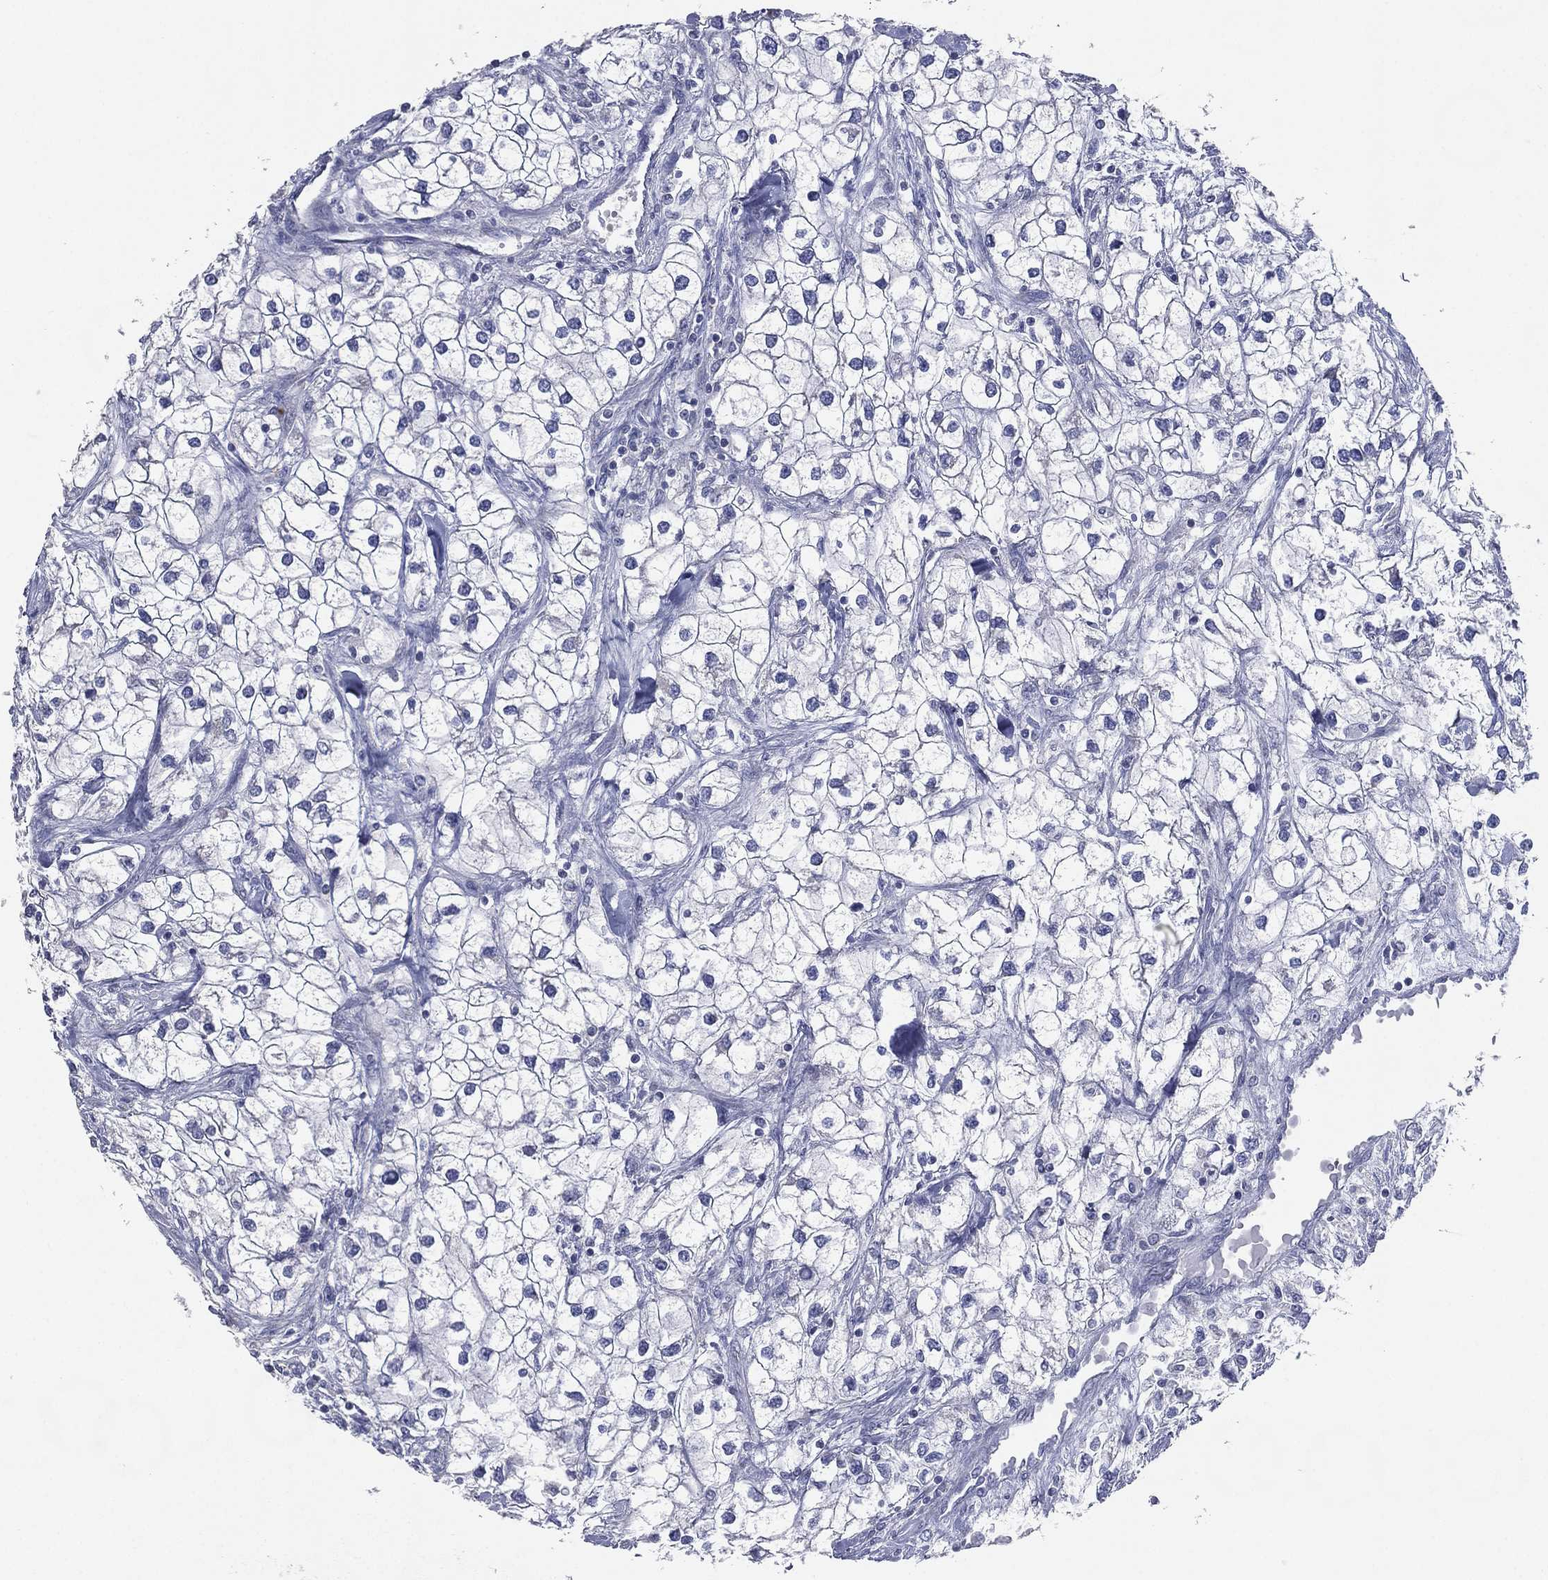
{"staining": {"intensity": "negative", "quantity": "none", "location": "none"}, "tissue": "renal cancer", "cell_type": "Tumor cells", "image_type": "cancer", "snomed": [{"axis": "morphology", "description": "Adenocarcinoma, NOS"}, {"axis": "topography", "description": "Kidney"}], "caption": "The histopathology image demonstrates no significant staining in tumor cells of renal cancer (adenocarcinoma).", "gene": "ATP8A2", "patient": {"sex": "male", "age": 59}}